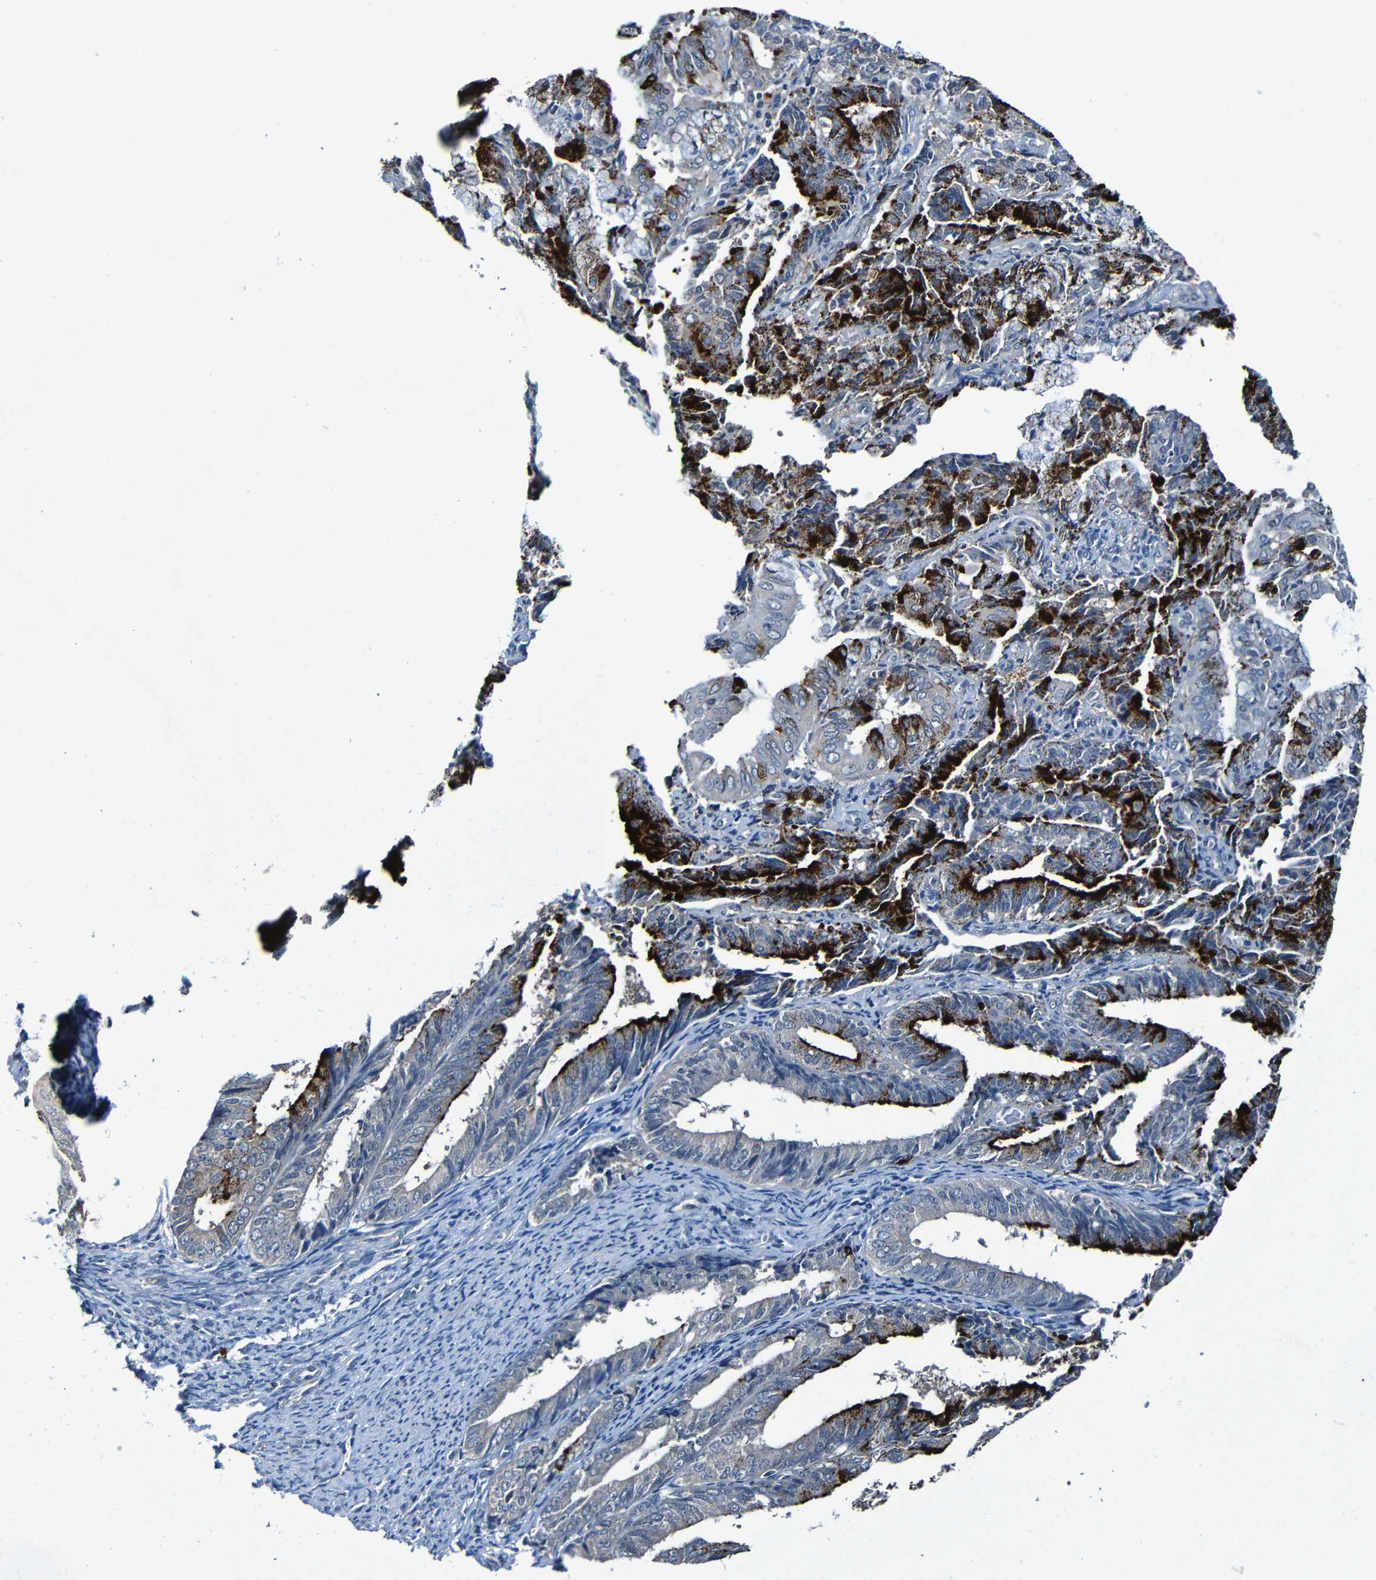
{"staining": {"intensity": "strong", "quantity": "25%-75%", "location": "cytoplasmic/membranous"}, "tissue": "endometrial cancer", "cell_type": "Tumor cells", "image_type": "cancer", "snomed": [{"axis": "morphology", "description": "Adenocarcinoma, NOS"}, {"axis": "topography", "description": "Endometrium"}], "caption": "Endometrial cancer stained with a brown dye demonstrates strong cytoplasmic/membranous positive staining in approximately 25%-75% of tumor cells.", "gene": "LRRC70", "patient": {"sex": "female", "age": 63}}